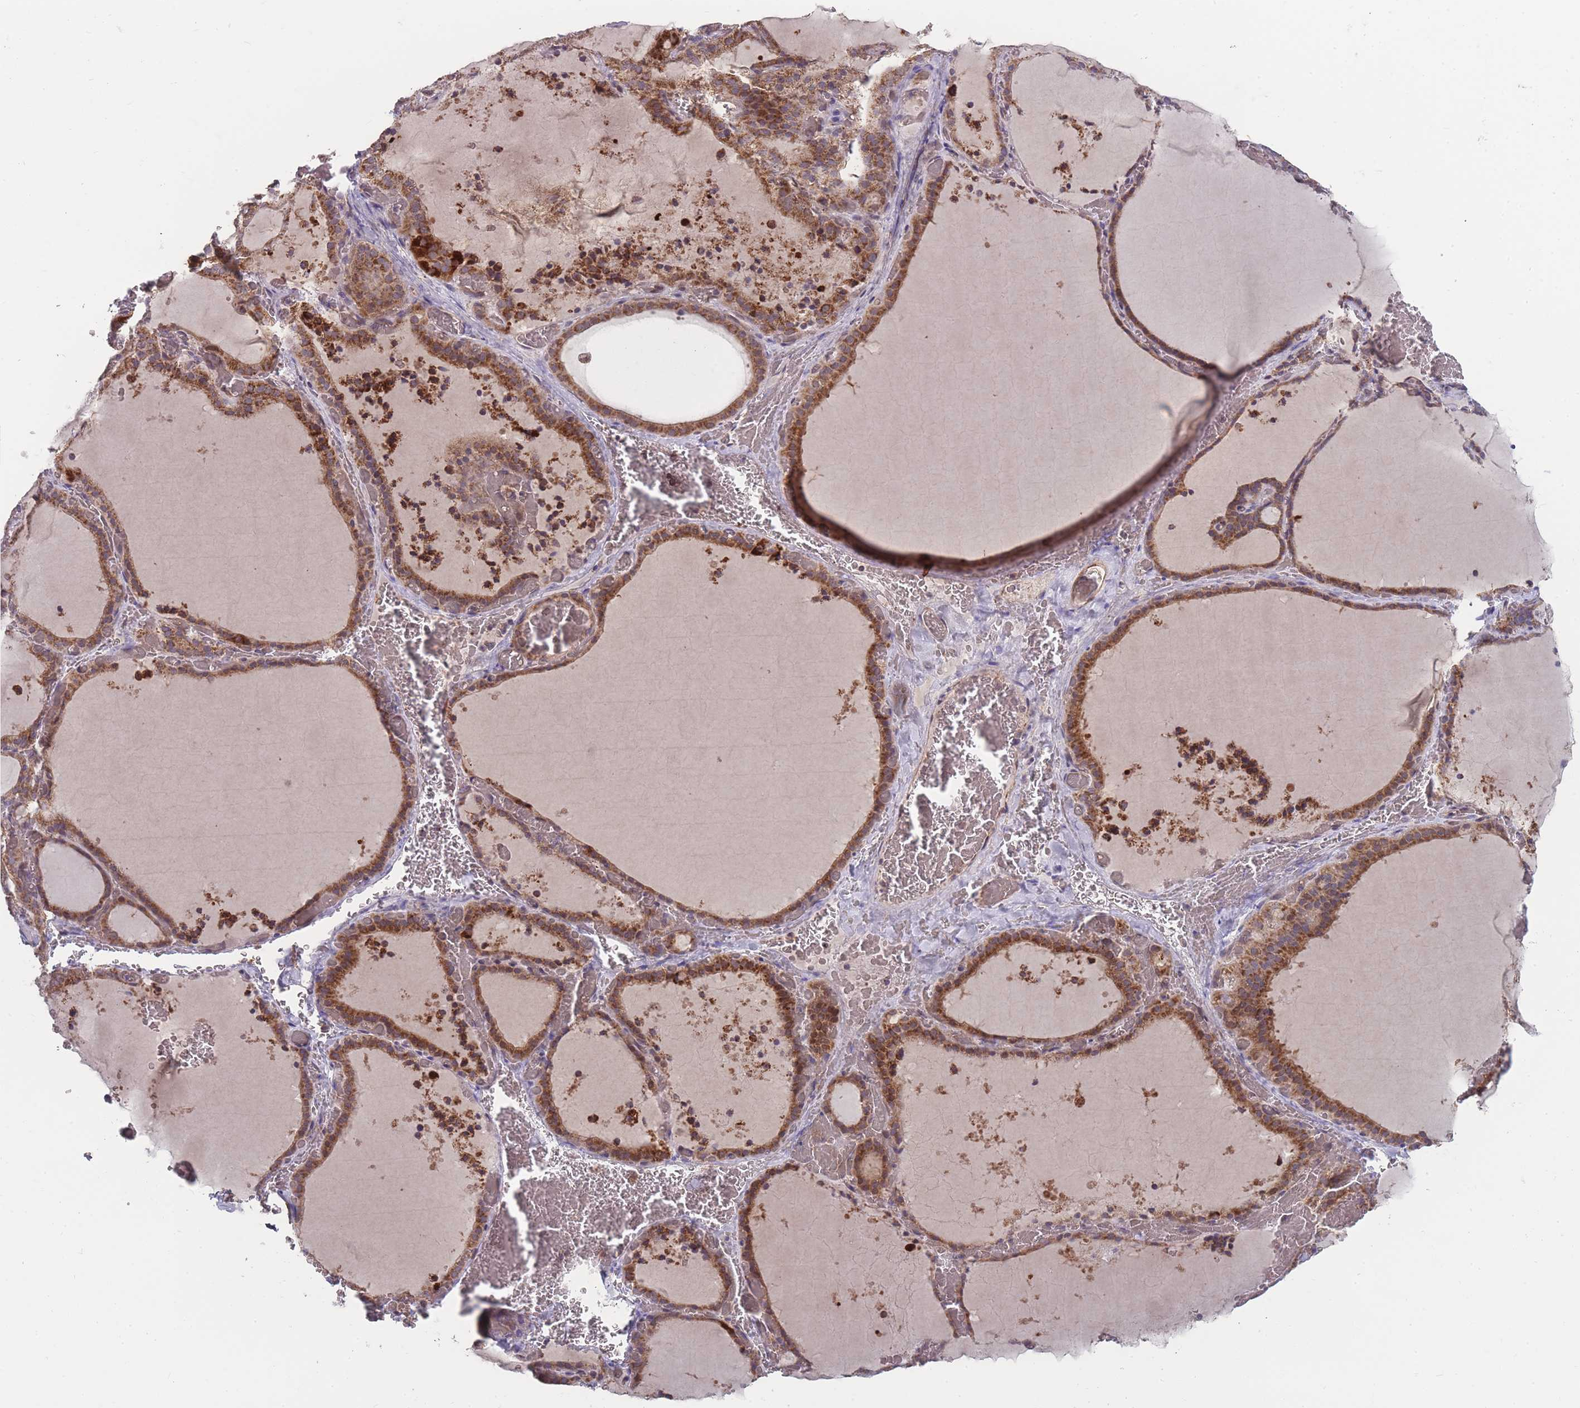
{"staining": {"intensity": "strong", "quantity": ">75%", "location": "cytoplasmic/membranous"}, "tissue": "thyroid gland", "cell_type": "Glandular cells", "image_type": "normal", "snomed": [{"axis": "morphology", "description": "Normal tissue, NOS"}, {"axis": "topography", "description": "Thyroid gland"}], "caption": "A histopathology image of thyroid gland stained for a protein shows strong cytoplasmic/membranous brown staining in glandular cells. The staining was performed using DAB to visualize the protein expression in brown, while the nuclei were stained in blue with hematoxylin (Magnification: 20x).", "gene": "SLC35B4", "patient": {"sex": "female", "age": 39}}